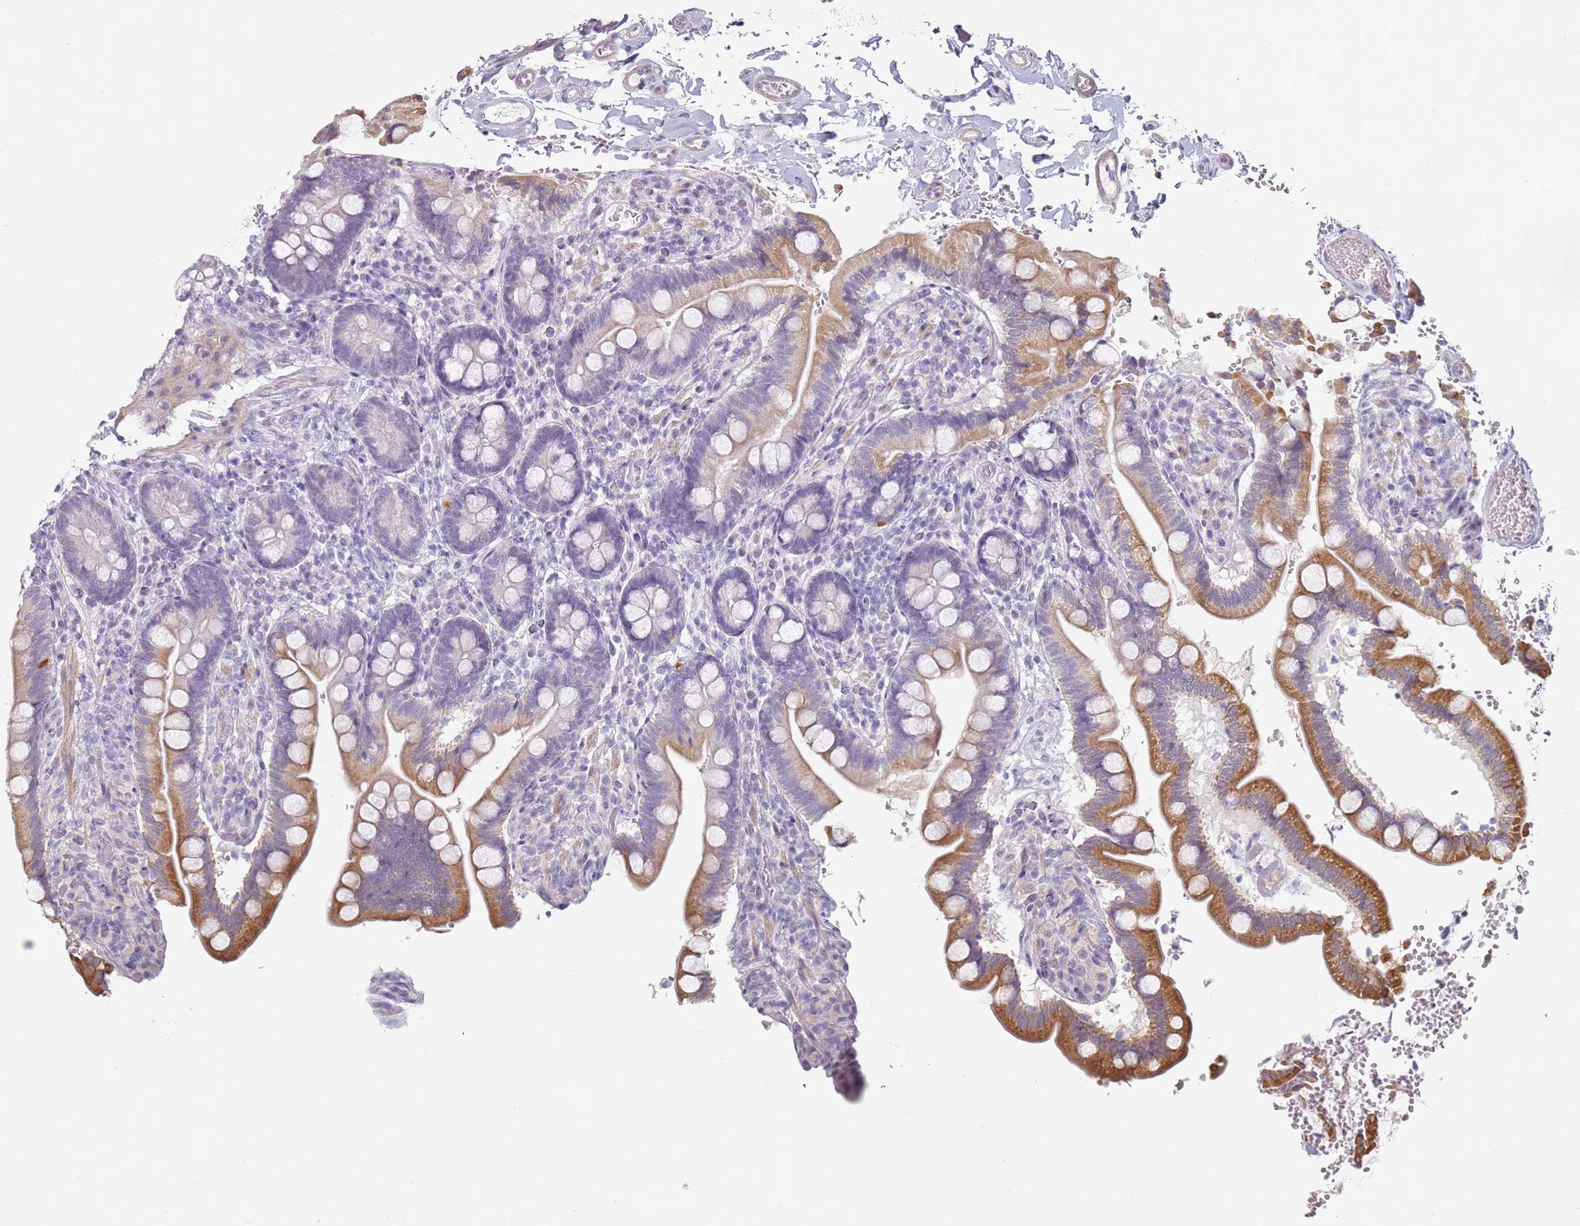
{"staining": {"intensity": "strong", "quantity": "<25%", "location": "cytoplasmic/membranous"}, "tissue": "small intestine", "cell_type": "Glandular cells", "image_type": "normal", "snomed": [{"axis": "morphology", "description": "Normal tissue, NOS"}, {"axis": "topography", "description": "Small intestine"}], "caption": "Glandular cells exhibit medium levels of strong cytoplasmic/membranous positivity in about <25% of cells in benign small intestine. The protein is stained brown, and the nuclei are stained in blue (DAB IHC with brightfield microscopy, high magnification).", "gene": "DNAH11", "patient": {"sex": "female", "age": 64}}